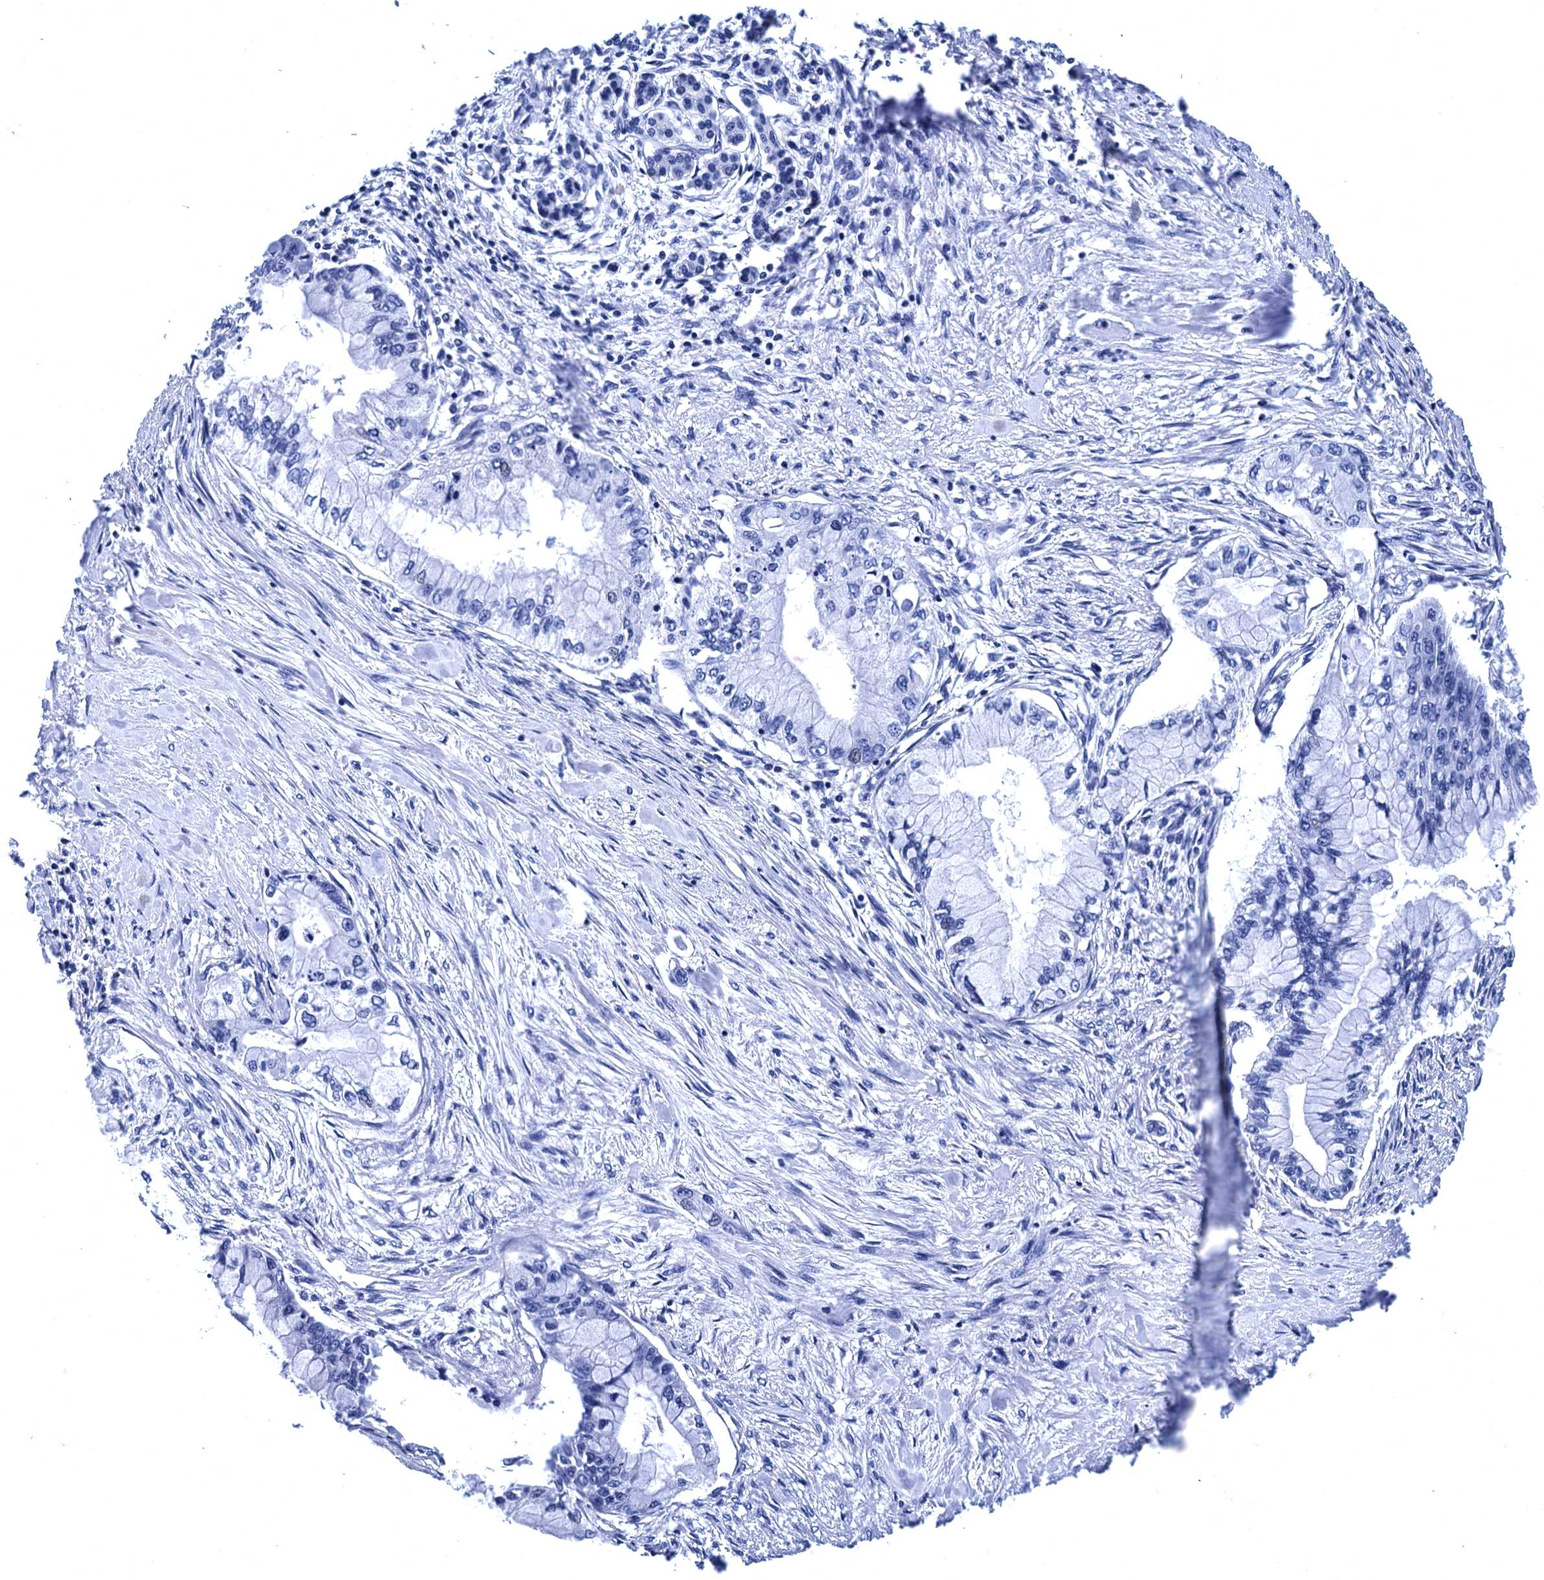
{"staining": {"intensity": "negative", "quantity": "none", "location": "none"}, "tissue": "pancreatic cancer", "cell_type": "Tumor cells", "image_type": "cancer", "snomed": [{"axis": "morphology", "description": "Adenocarcinoma, NOS"}, {"axis": "topography", "description": "Pancreas"}], "caption": "Immunohistochemistry histopathology image of pancreatic cancer stained for a protein (brown), which reveals no positivity in tumor cells. (DAB (3,3'-diaminobenzidine) immunohistochemistry (IHC) visualized using brightfield microscopy, high magnification).", "gene": "MYBPC3", "patient": {"sex": "female", "age": 78}}